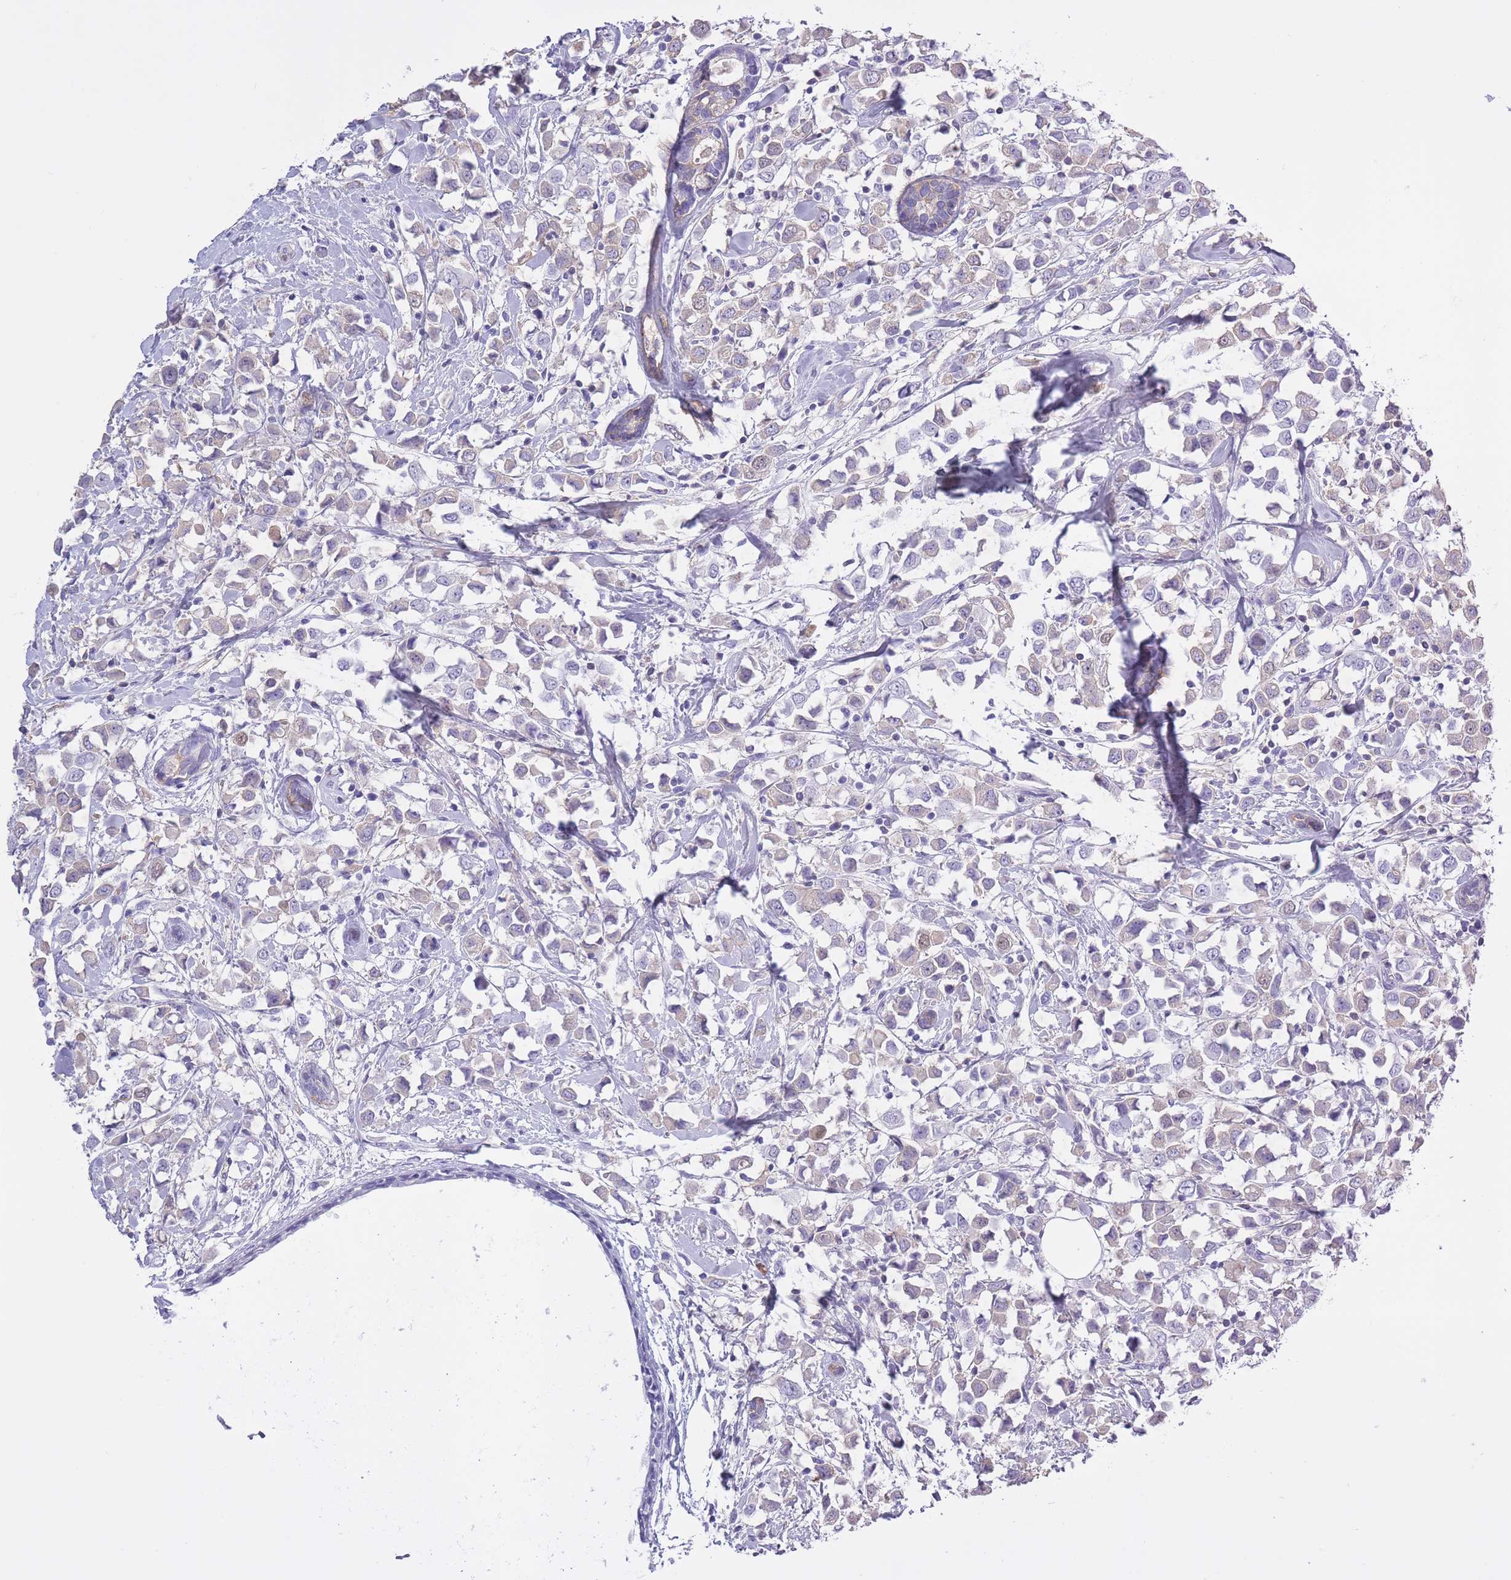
{"staining": {"intensity": "negative", "quantity": "none", "location": "none"}, "tissue": "breast cancer", "cell_type": "Tumor cells", "image_type": "cancer", "snomed": [{"axis": "morphology", "description": "Duct carcinoma"}, {"axis": "topography", "description": "Breast"}], "caption": "This is an IHC micrograph of breast cancer (infiltrating ductal carcinoma). There is no expression in tumor cells.", "gene": "AP3S2", "patient": {"sex": "female", "age": 61}}